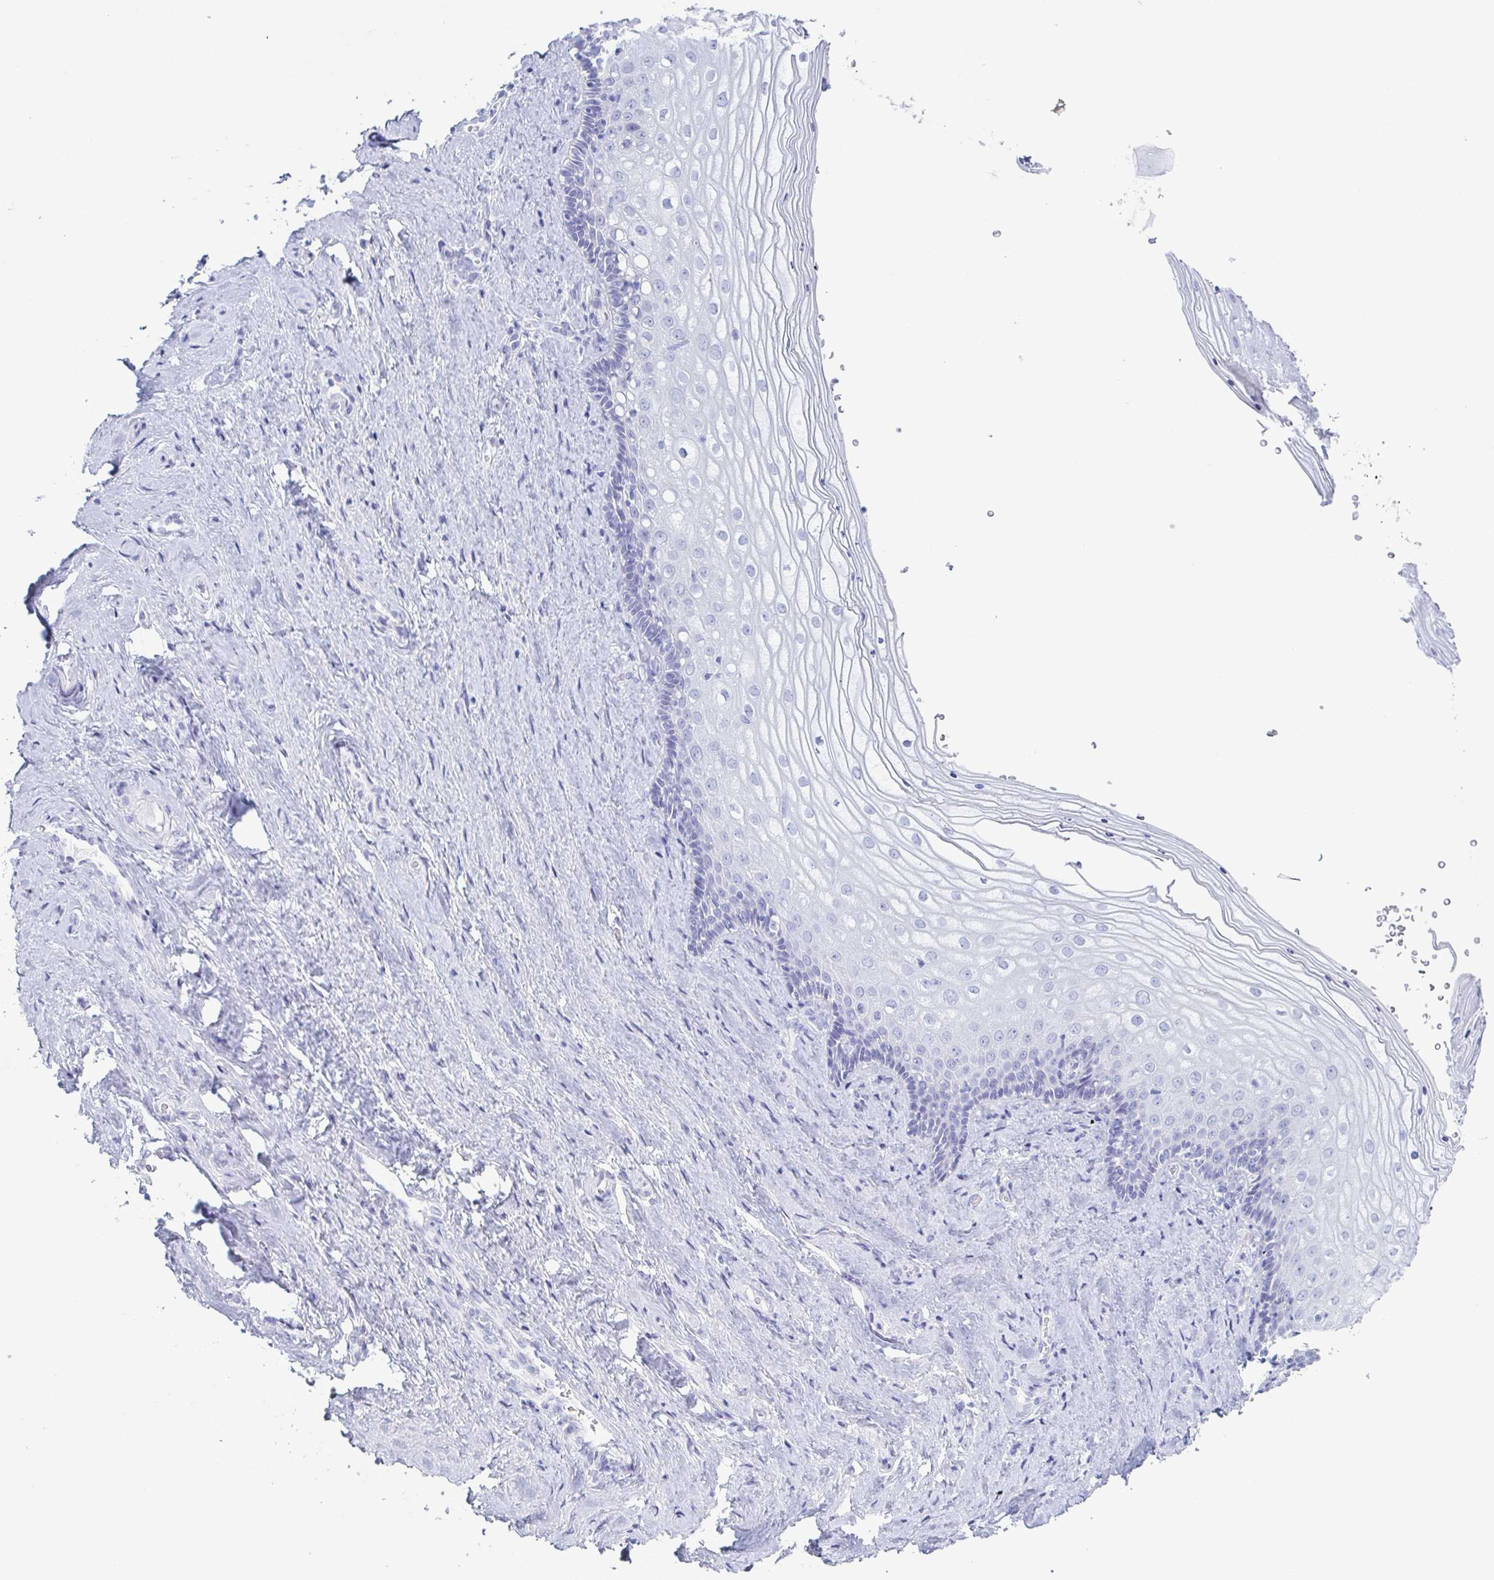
{"staining": {"intensity": "negative", "quantity": "none", "location": "none"}, "tissue": "vagina", "cell_type": "Squamous epithelial cells", "image_type": "normal", "snomed": [{"axis": "morphology", "description": "Normal tissue, NOS"}, {"axis": "topography", "description": "Vagina"}], "caption": "This is an immunohistochemistry photomicrograph of benign human vagina. There is no staining in squamous epithelial cells.", "gene": "PRR27", "patient": {"sex": "female", "age": 42}}